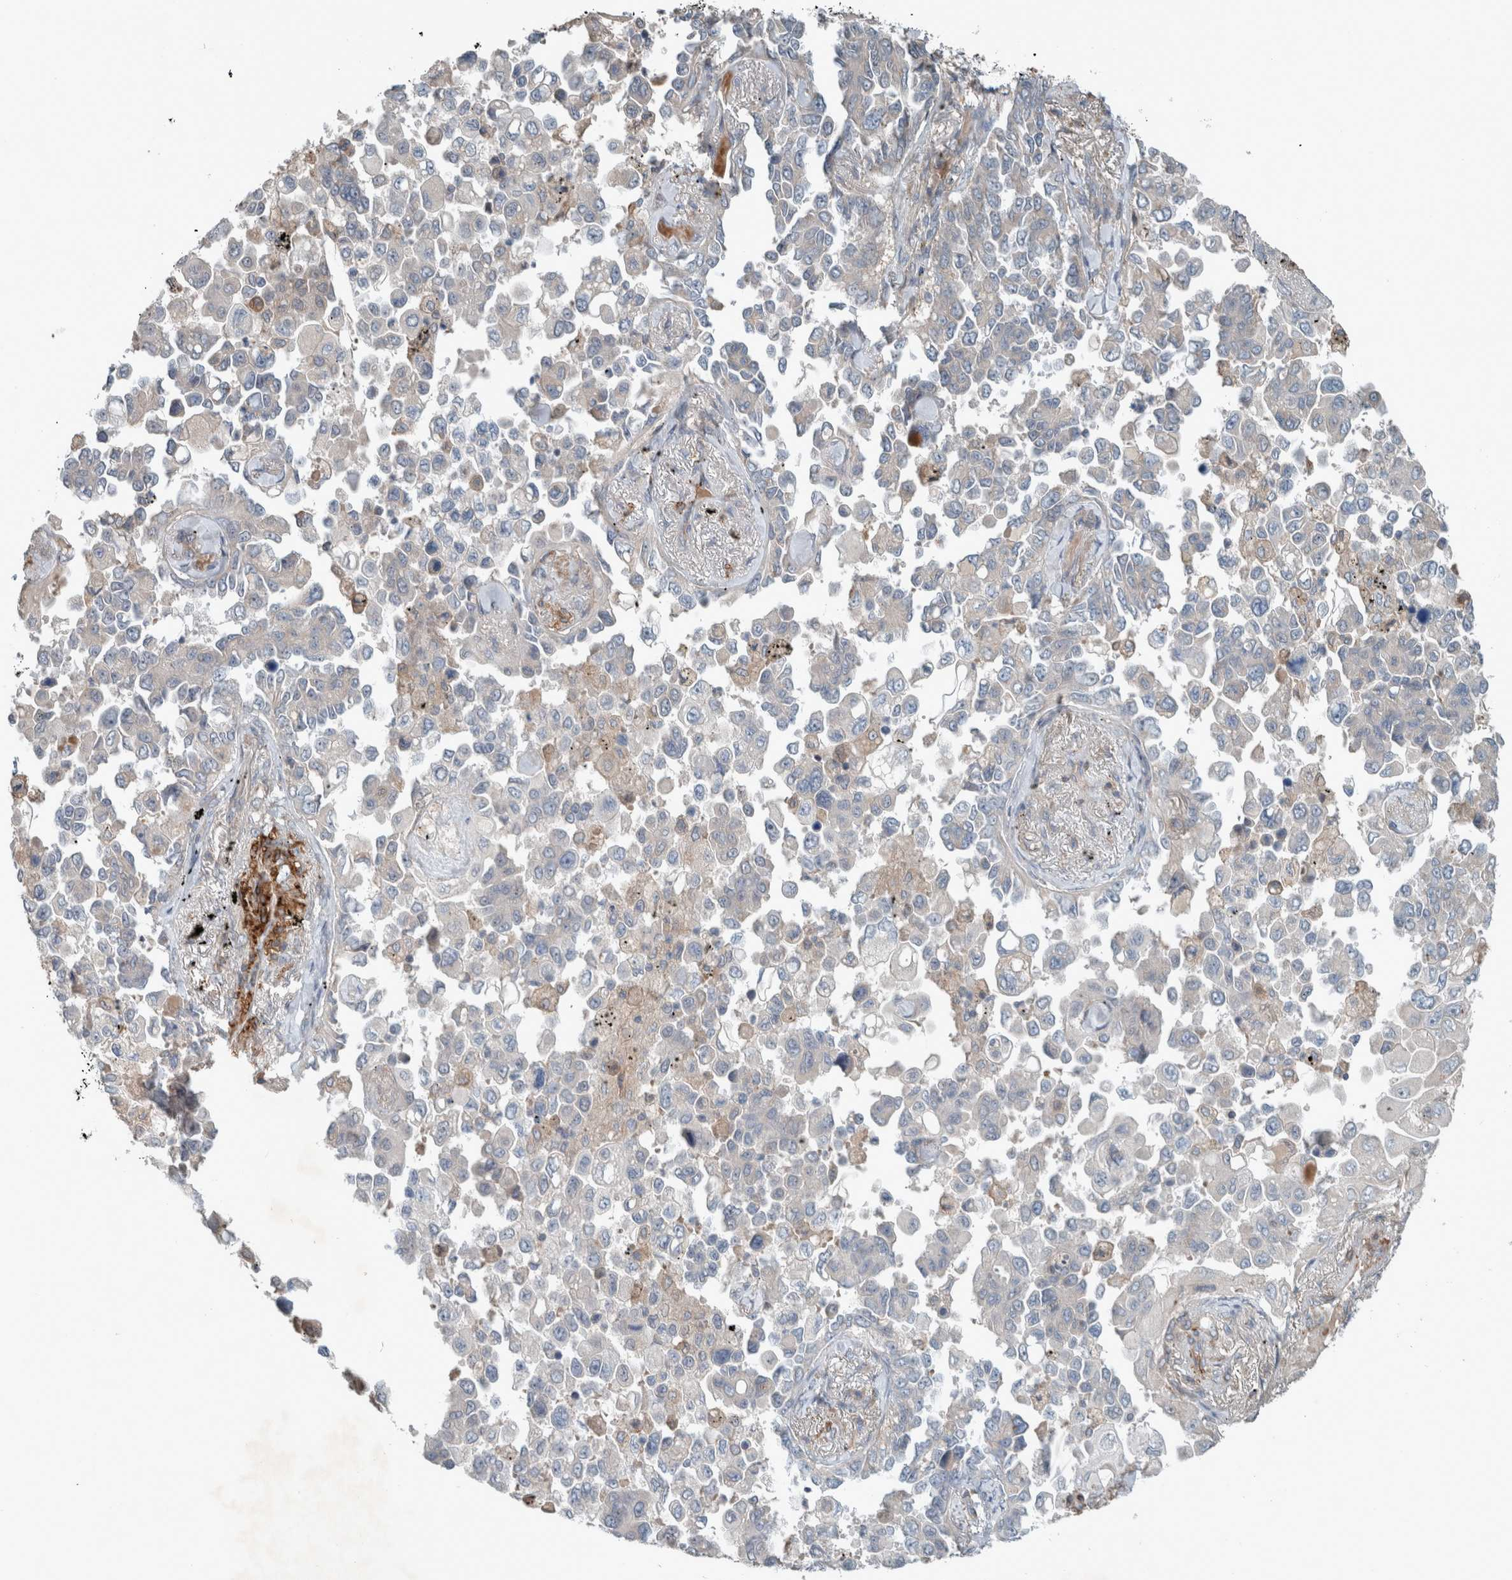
{"staining": {"intensity": "negative", "quantity": "none", "location": "none"}, "tissue": "lung cancer", "cell_type": "Tumor cells", "image_type": "cancer", "snomed": [{"axis": "morphology", "description": "Adenocarcinoma, NOS"}, {"axis": "topography", "description": "Lung"}], "caption": "Lung adenocarcinoma was stained to show a protein in brown. There is no significant staining in tumor cells.", "gene": "JADE2", "patient": {"sex": "female", "age": 67}}